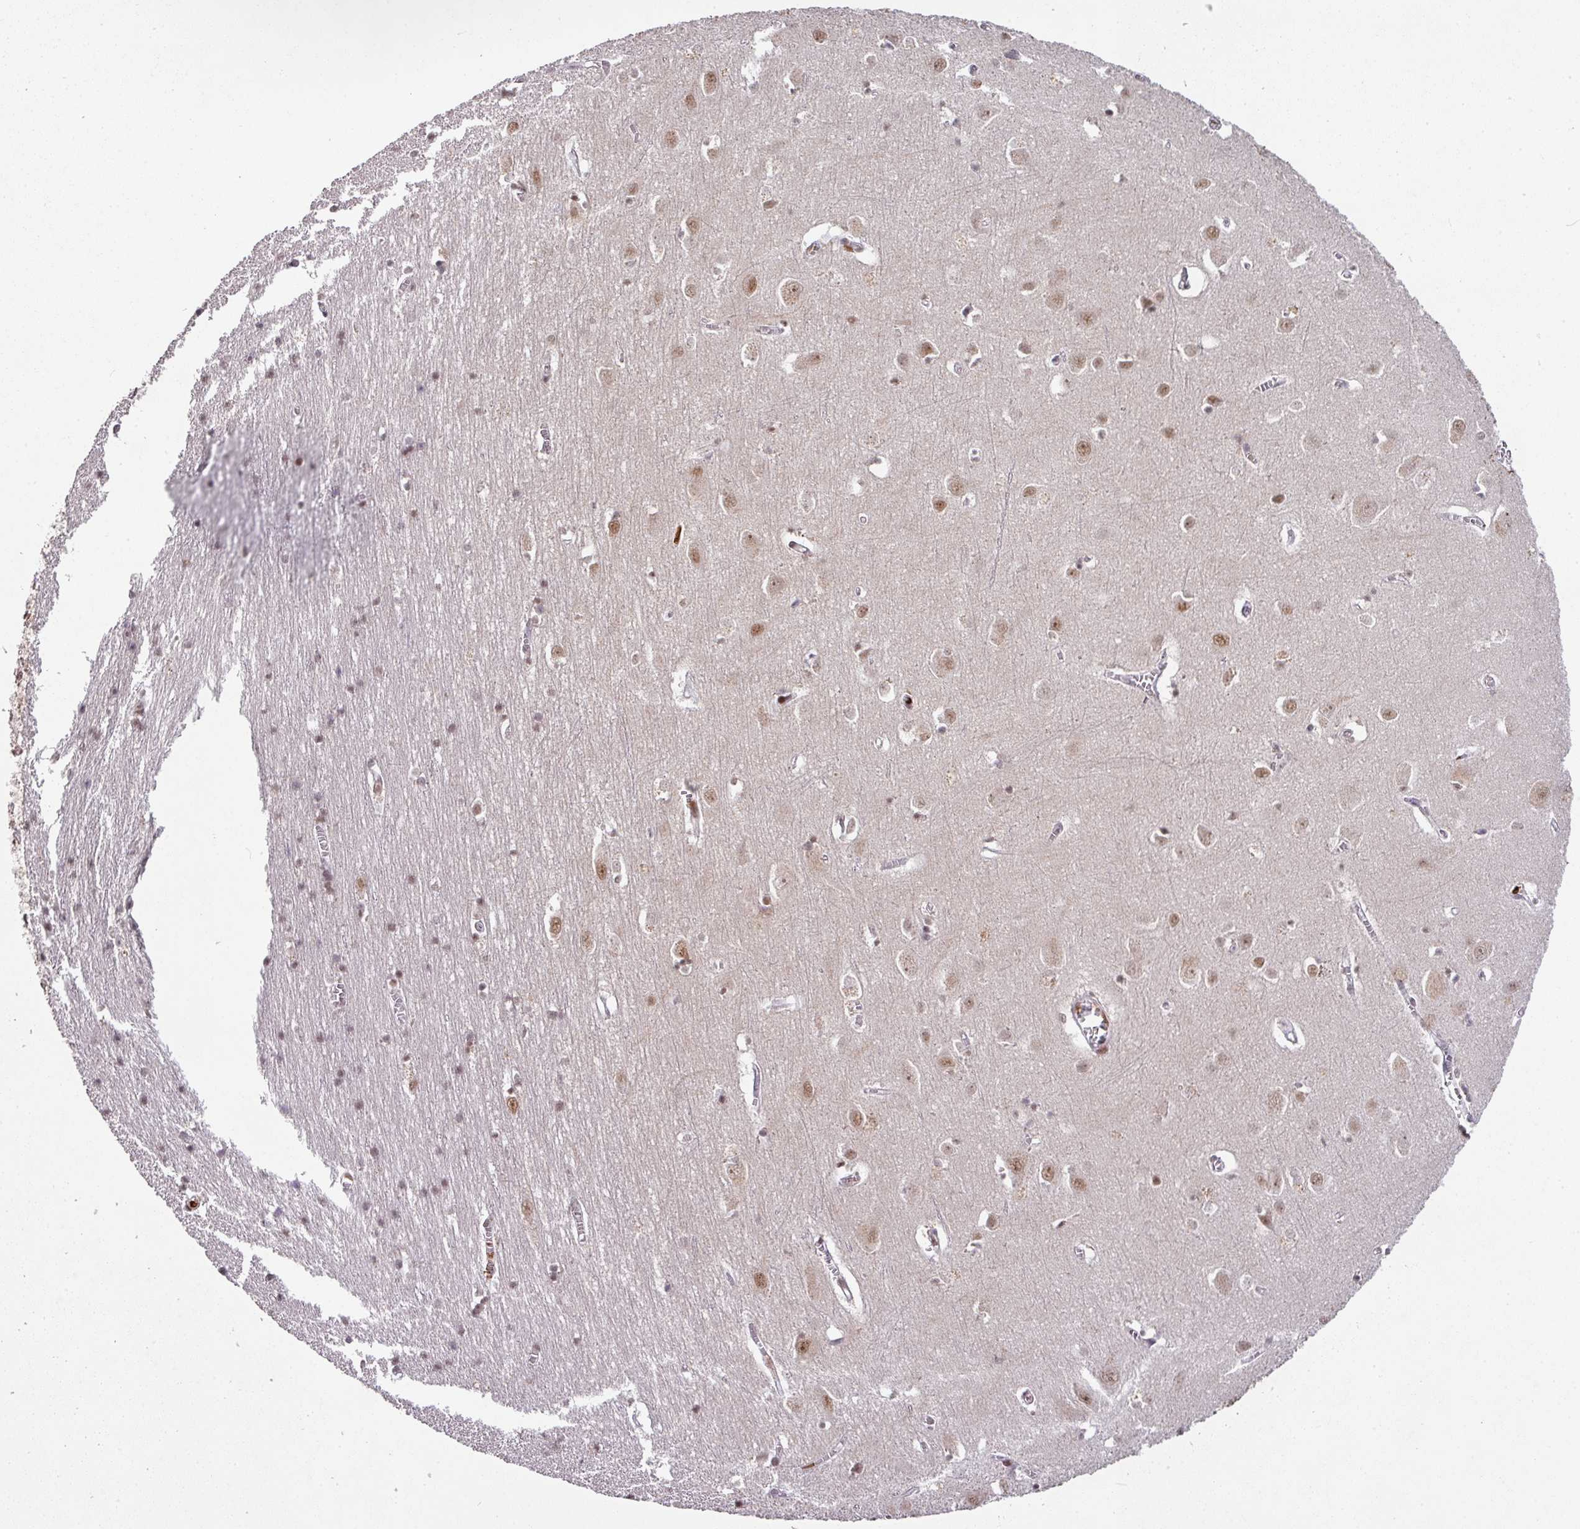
{"staining": {"intensity": "weak", "quantity": "25%-75%", "location": "nuclear"}, "tissue": "cerebral cortex", "cell_type": "Endothelial cells", "image_type": "normal", "snomed": [{"axis": "morphology", "description": "Normal tissue, NOS"}, {"axis": "topography", "description": "Cerebral cortex"}], "caption": "This is a micrograph of immunohistochemistry (IHC) staining of unremarkable cerebral cortex, which shows weak positivity in the nuclear of endothelial cells.", "gene": "NEIL1", "patient": {"sex": "male", "age": 70}}